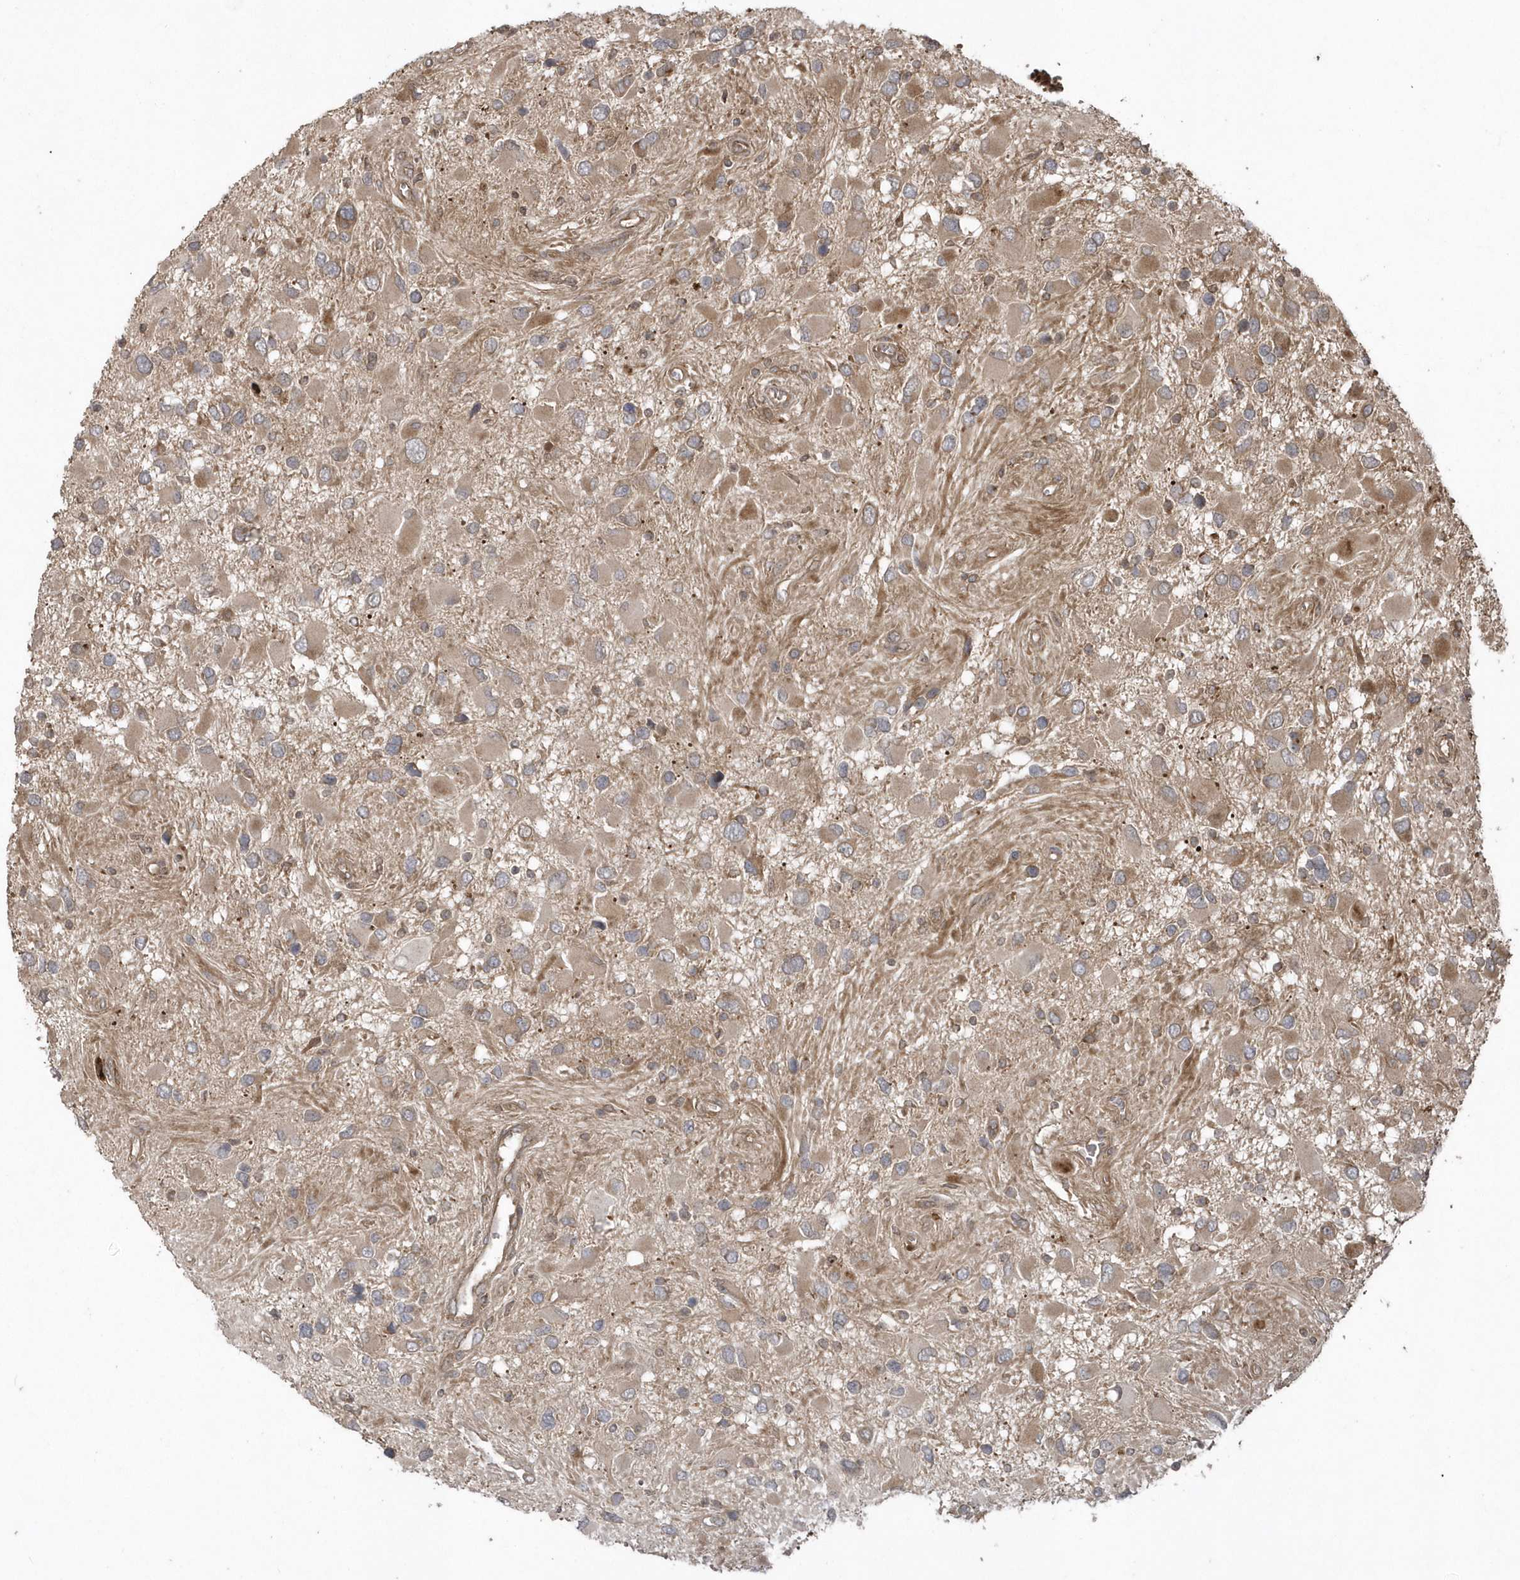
{"staining": {"intensity": "moderate", "quantity": "25%-75%", "location": "cytoplasmic/membranous"}, "tissue": "glioma", "cell_type": "Tumor cells", "image_type": "cancer", "snomed": [{"axis": "morphology", "description": "Glioma, malignant, High grade"}, {"axis": "topography", "description": "Brain"}], "caption": "Immunohistochemistry micrograph of neoplastic tissue: glioma stained using immunohistochemistry exhibits medium levels of moderate protein expression localized specifically in the cytoplasmic/membranous of tumor cells, appearing as a cytoplasmic/membranous brown color.", "gene": "HERPUD1", "patient": {"sex": "male", "age": 53}}